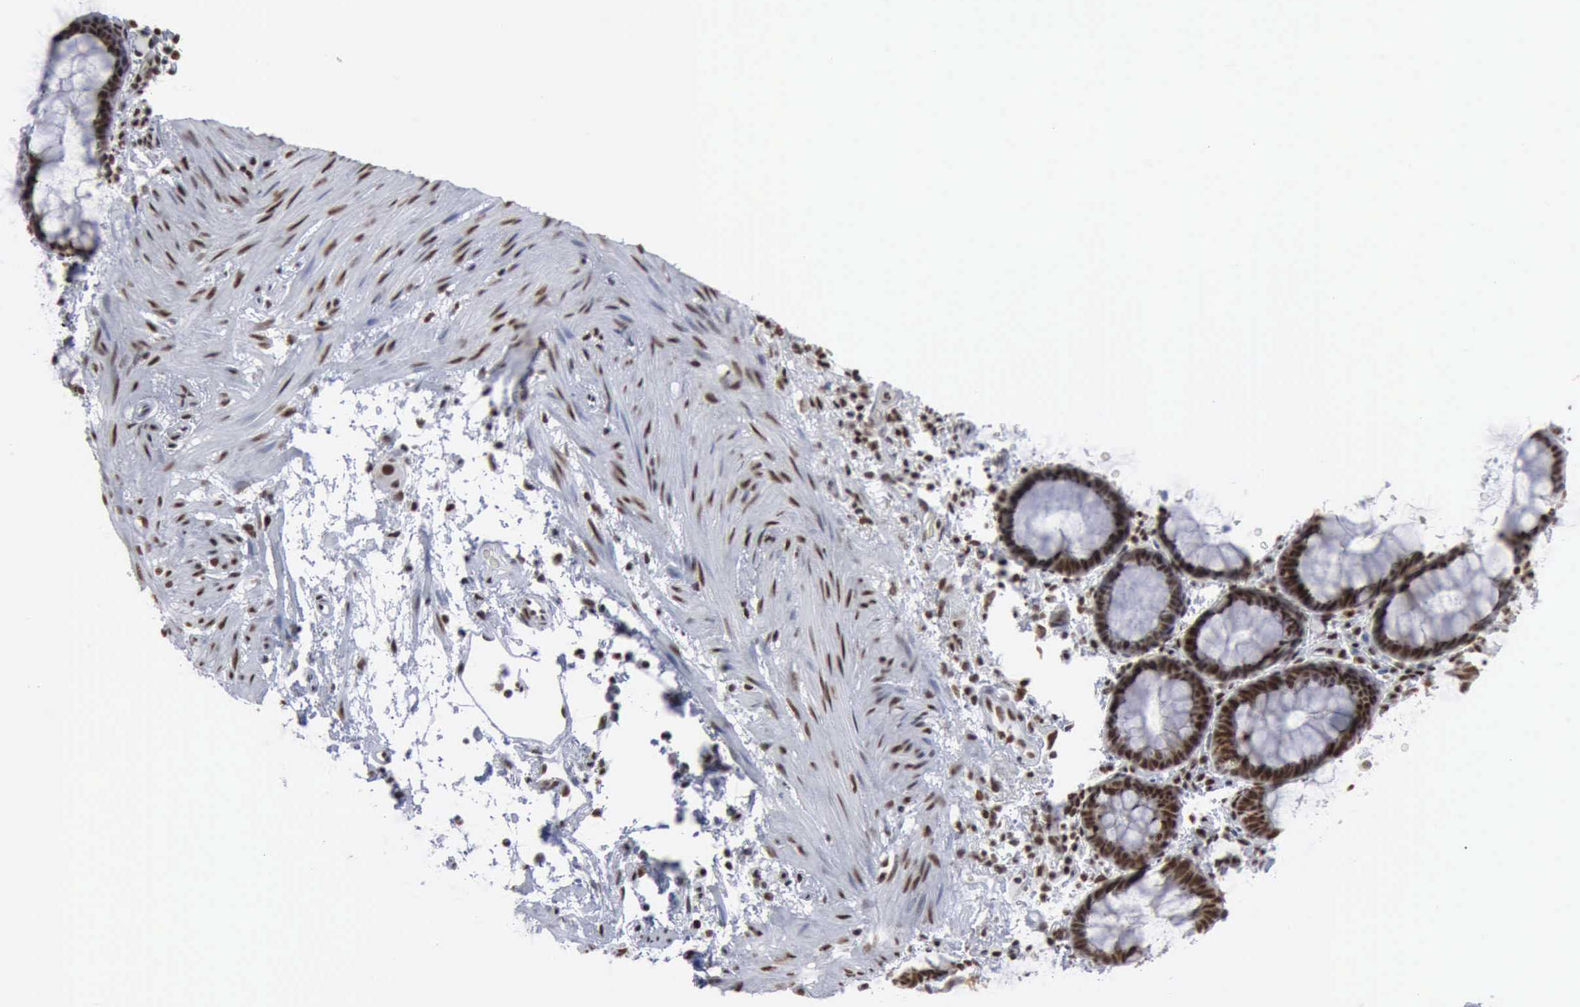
{"staining": {"intensity": "moderate", "quantity": "25%-75%", "location": "nuclear"}, "tissue": "rectum", "cell_type": "Glandular cells", "image_type": "normal", "snomed": [{"axis": "morphology", "description": "Normal tissue, NOS"}, {"axis": "topography", "description": "Rectum"}], "caption": "DAB immunohistochemical staining of benign human rectum demonstrates moderate nuclear protein staining in approximately 25%-75% of glandular cells.", "gene": "XPA", "patient": {"sex": "male", "age": 92}}